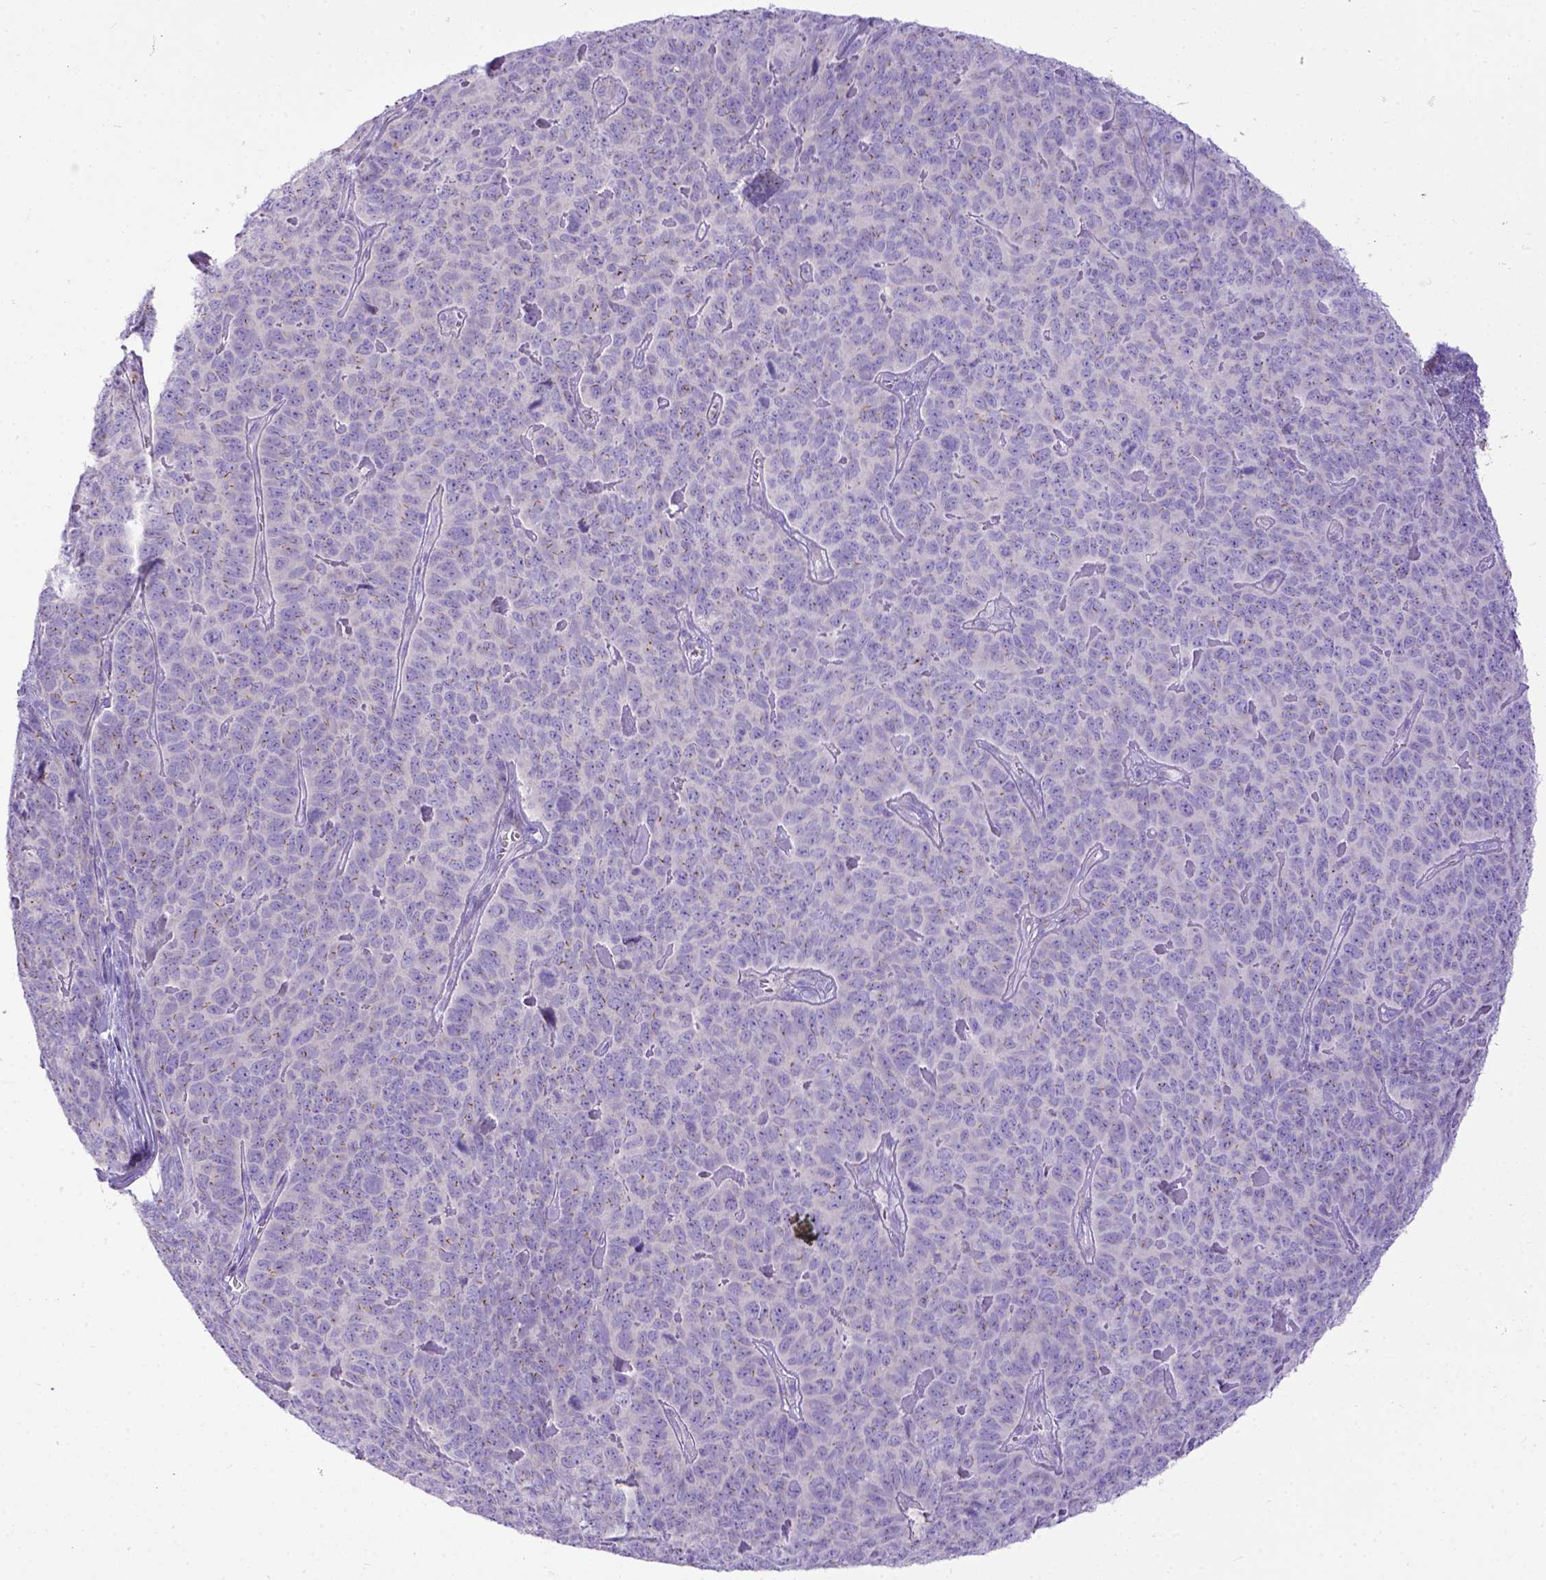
{"staining": {"intensity": "negative", "quantity": "none", "location": "none"}, "tissue": "skin cancer", "cell_type": "Tumor cells", "image_type": "cancer", "snomed": [{"axis": "morphology", "description": "Squamous cell carcinoma, NOS"}, {"axis": "topography", "description": "Skin"}, {"axis": "topography", "description": "Anal"}], "caption": "There is no significant expression in tumor cells of squamous cell carcinoma (skin).", "gene": "CFAP300", "patient": {"sex": "female", "age": 51}}